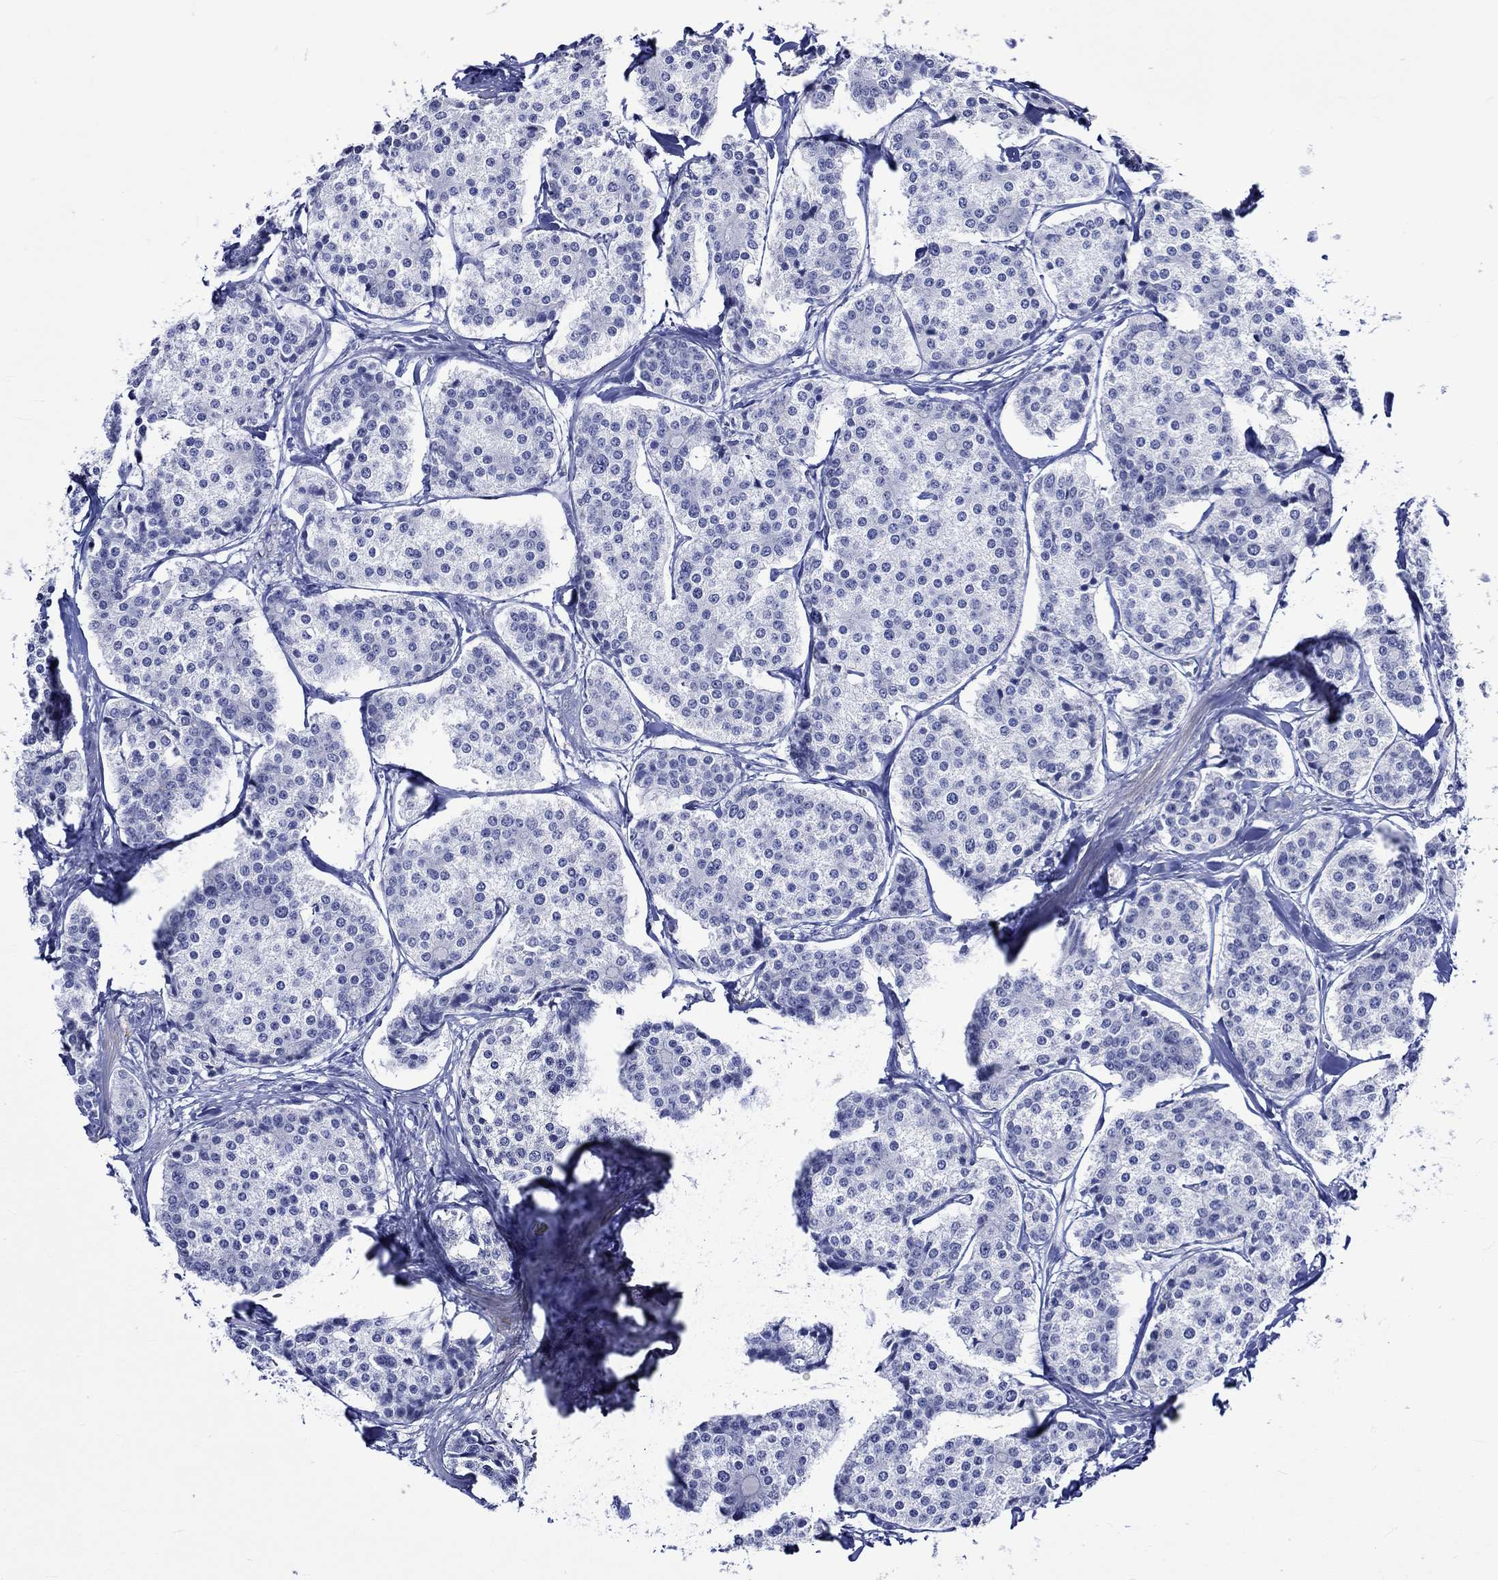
{"staining": {"intensity": "negative", "quantity": "none", "location": "none"}, "tissue": "carcinoid", "cell_type": "Tumor cells", "image_type": "cancer", "snomed": [{"axis": "morphology", "description": "Carcinoid, malignant, NOS"}, {"axis": "topography", "description": "Small intestine"}], "caption": "Immunohistochemical staining of human carcinoid demonstrates no significant staining in tumor cells. (DAB immunohistochemistry visualized using brightfield microscopy, high magnification).", "gene": "CRYAB", "patient": {"sex": "female", "age": 65}}